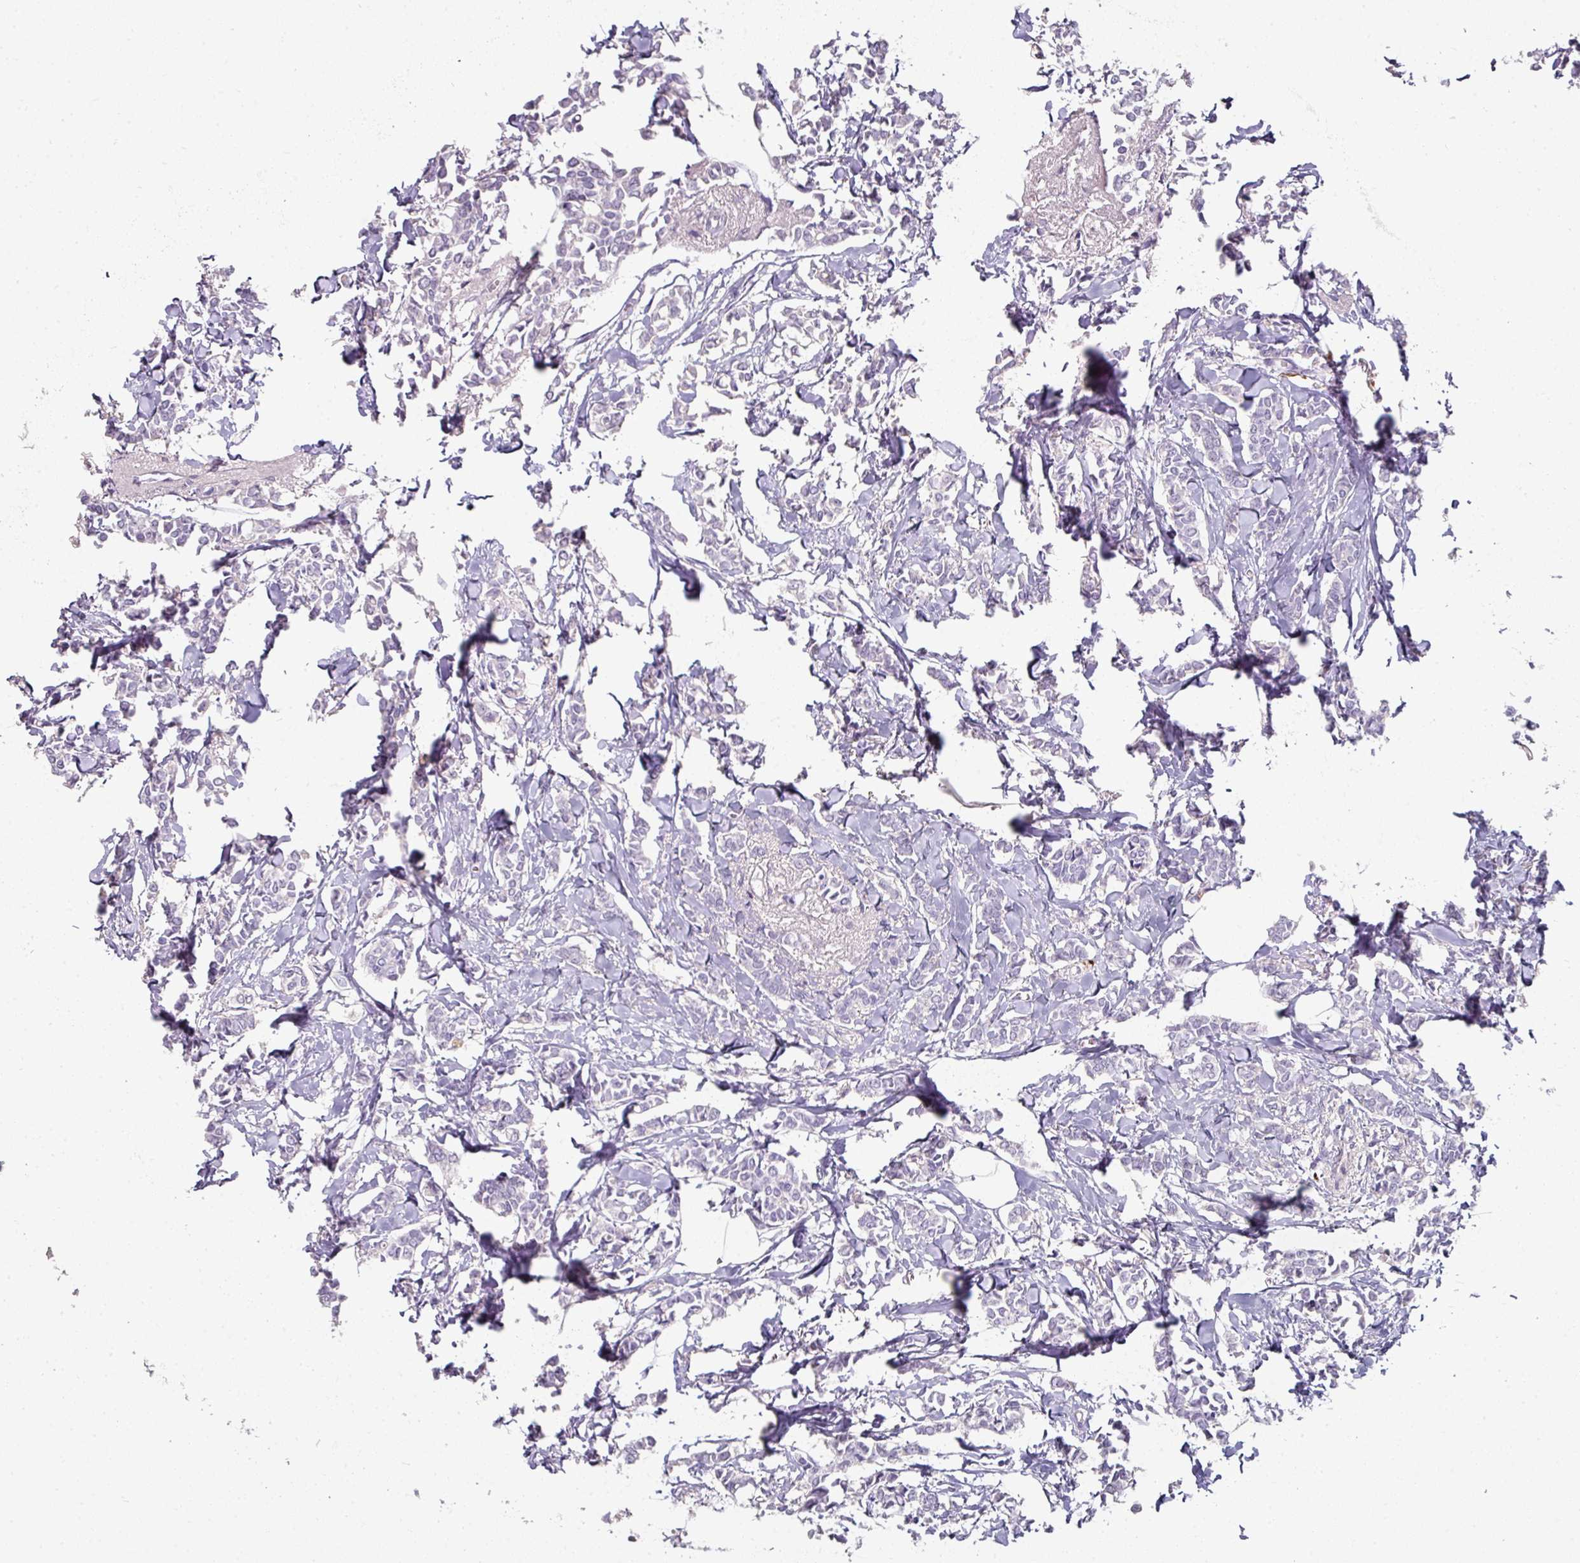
{"staining": {"intensity": "negative", "quantity": "none", "location": "none"}, "tissue": "breast cancer", "cell_type": "Tumor cells", "image_type": "cancer", "snomed": [{"axis": "morphology", "description": "Duct carcinoma"}, {"axis": "topography", "description": "Breast"}], "caption": "Tumor cells are negative for protein expression in human breast cancer (intraductal carcinoma).", "gene": "FHAD1", "patient": {"sex": "female", "age": 41}}